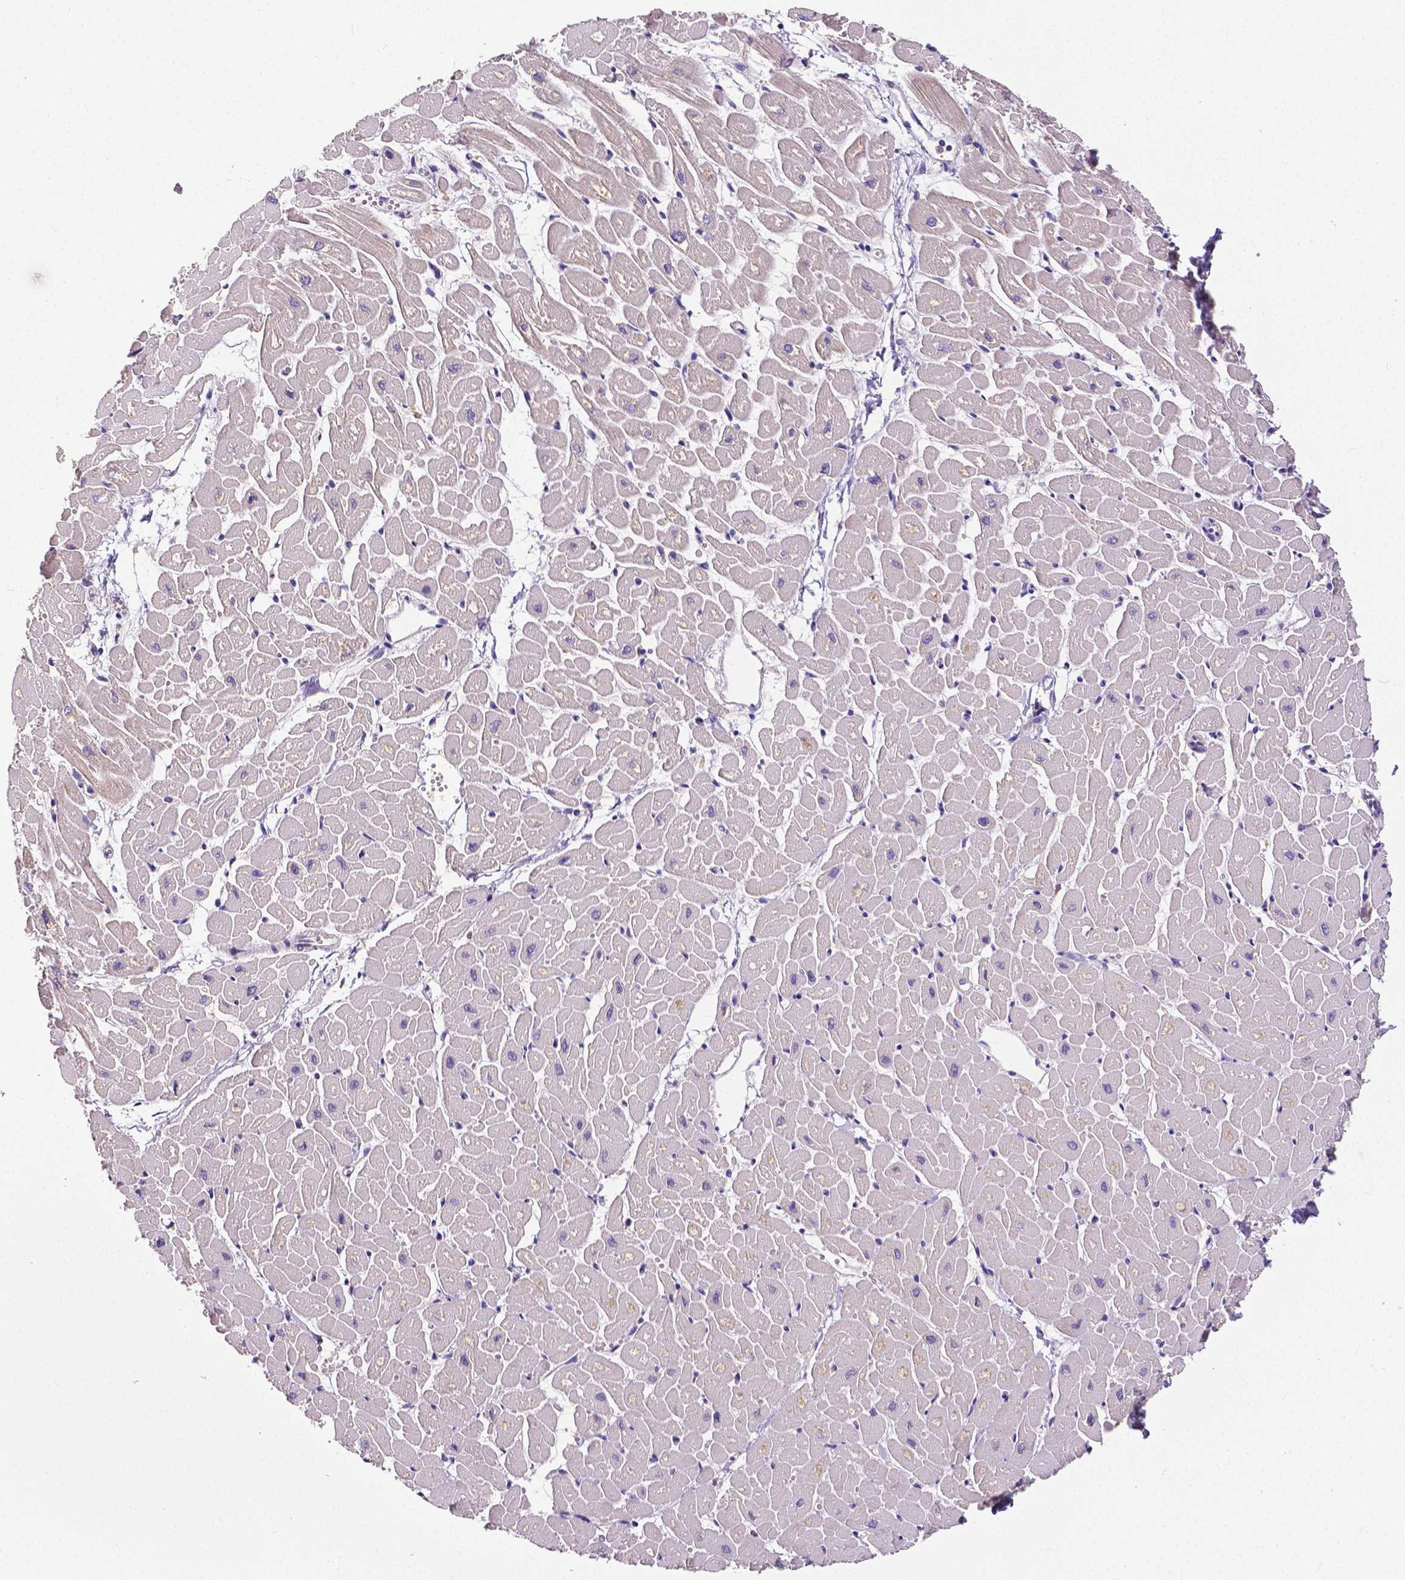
{"staining": {"intensity": "weak", "quantity": "25%-75%", "location": "cytoplasmic/membranous"}, "tissue": "heart muscle", "cell_type": "Cardiomyocytes", "image_type": "normal", "snomed": [{"axis": "morphology", "description": "Normal tissue, NOS"}, {"axis": "topography", "description": "Heart"}], "caption": "An IHC photomicrograph of normal tissue is shown. Protein staining in brown shows weak cytoplasmic/membranous positivity in heart muscle within cardiomyocytes. The protein is shown in brown color, while the nuclei are stained blue.", "gene": "DICER1", "patient": {"sex": "male", "age": 57}}